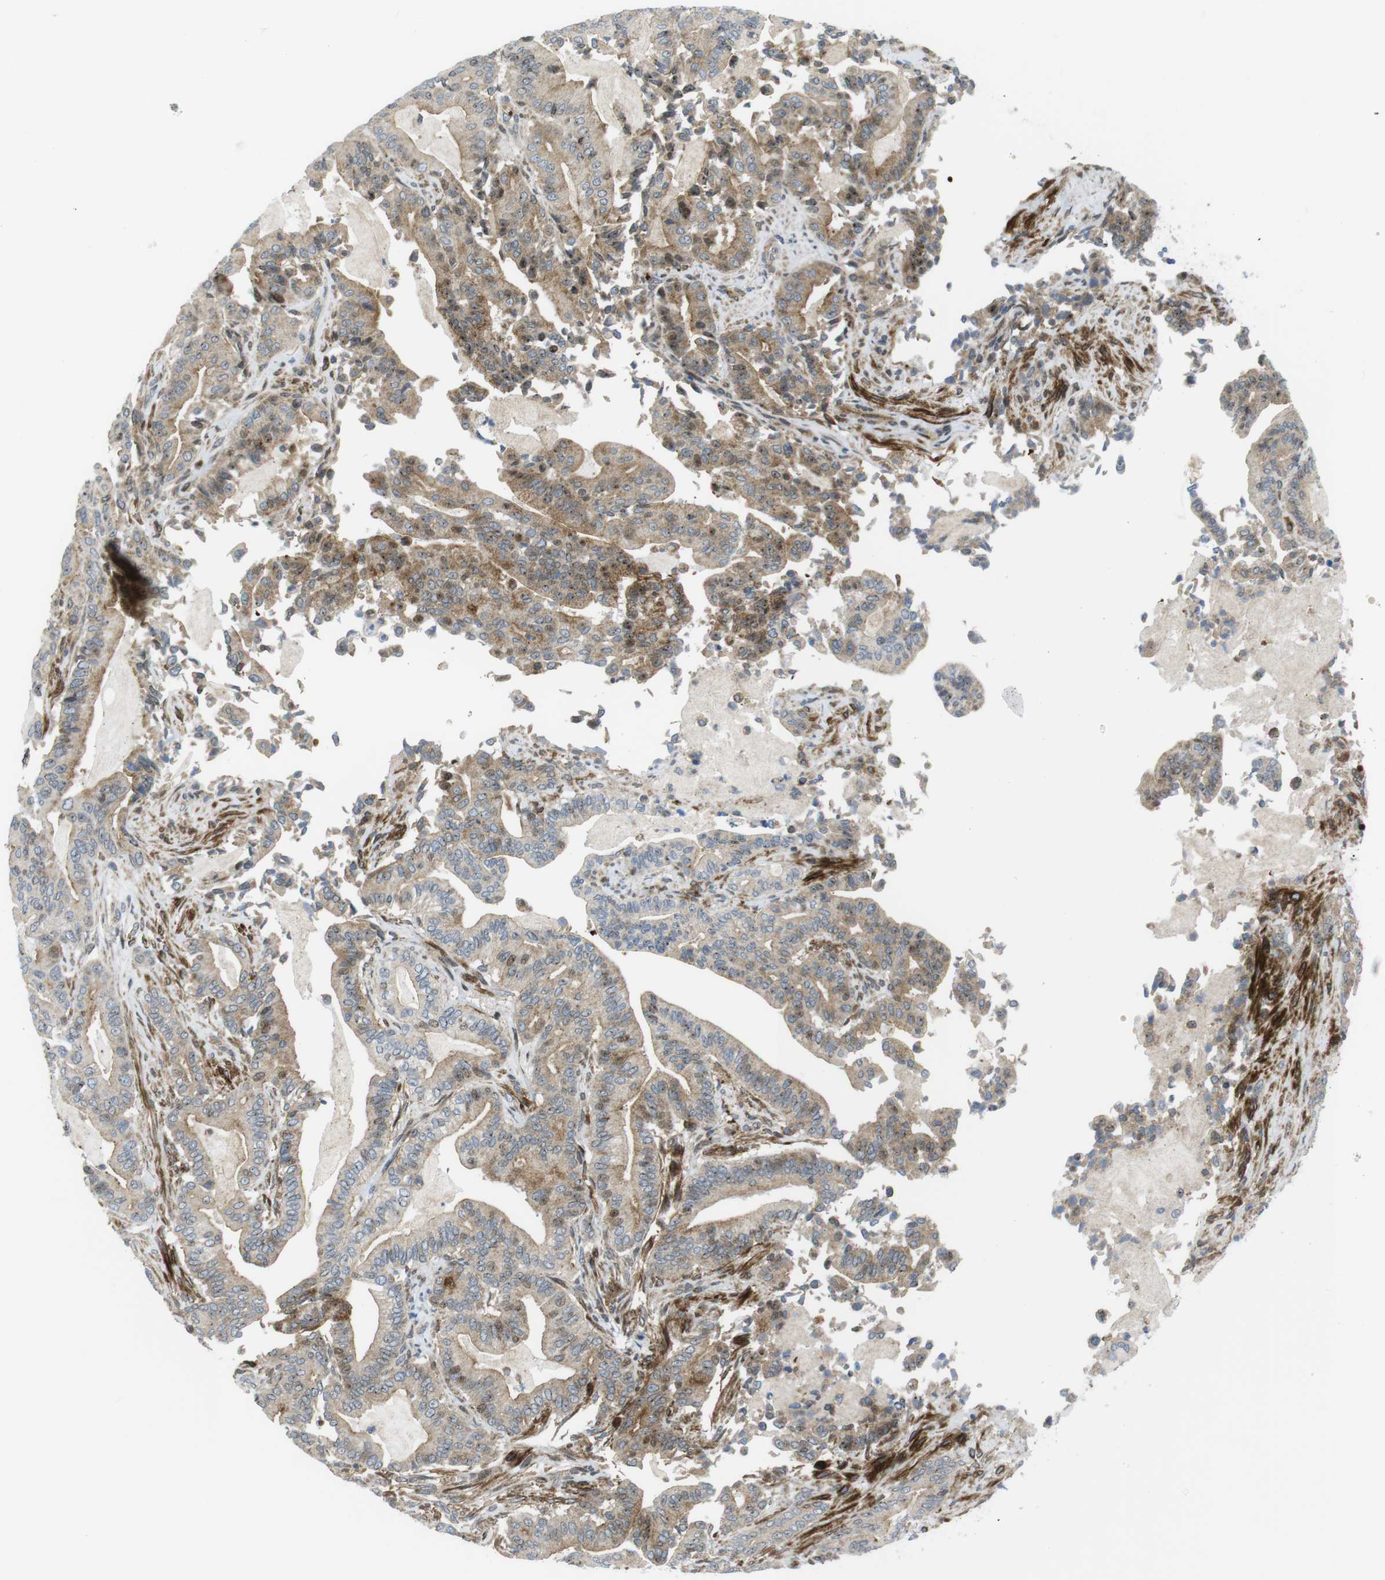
{"staining": {"intensity": "weak", "quantity": ">75%", "location": "cytoplasmic/membranous"}, "tissue": "pancreatic cancer", "cell_type": "Tumor cells", "image_type": "cancer", "snomed": [{"axis": "morphology", "description": "Normal tissue, NOS"}, {"axis": "morphology", "description": "Adenocarcinoma, NOS"}, {"axis": "topography", "description": "Pancreas"}], "caption": "A low amount of weak cytoplasmic/membranous staining is seen in approximately >75% of tumor cells in pancreatic cancer tissue.", "gene": "CUL7", "patient": {"sex": "male", "age": 63}}